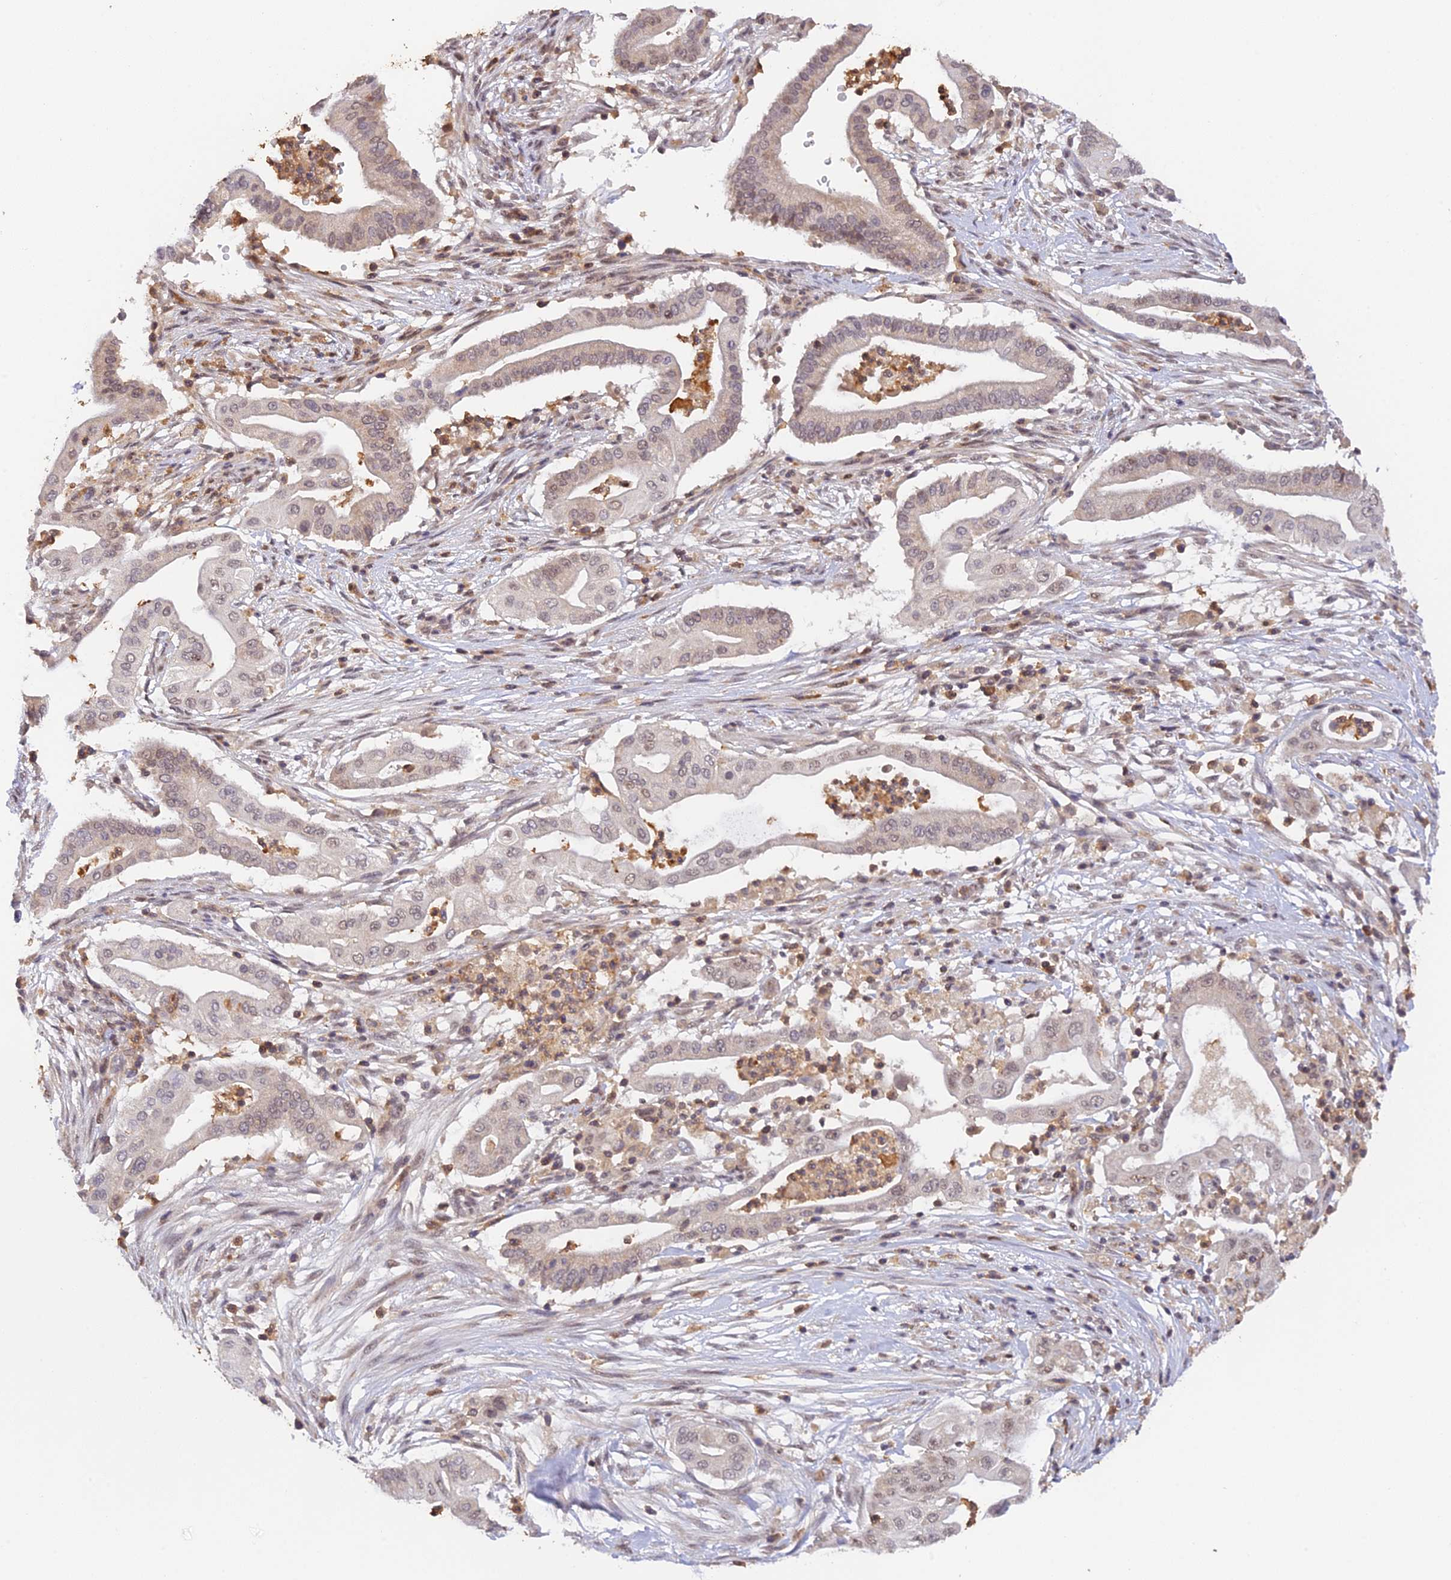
{"staining": {"intensity": "weak", "quantity": "<25%", "location": "nuclear"}, "tissue": "pancreatic cancer", "cell_type": "Tumor cells", "image_type": "cancer", "snomed": [{"axis": "morphology", "description": "Adenocarcinoma, NOS"}, {"axis": "topography", "description": "Pancreas"}], "caption": "There is no significant expression in tumor cells of pancreatic cancer (adenocarcinoma). (DAB immunohistochemistry, high magnification).", "gene": "PEX16", "patient": {"sex": "male", "age": 68}}